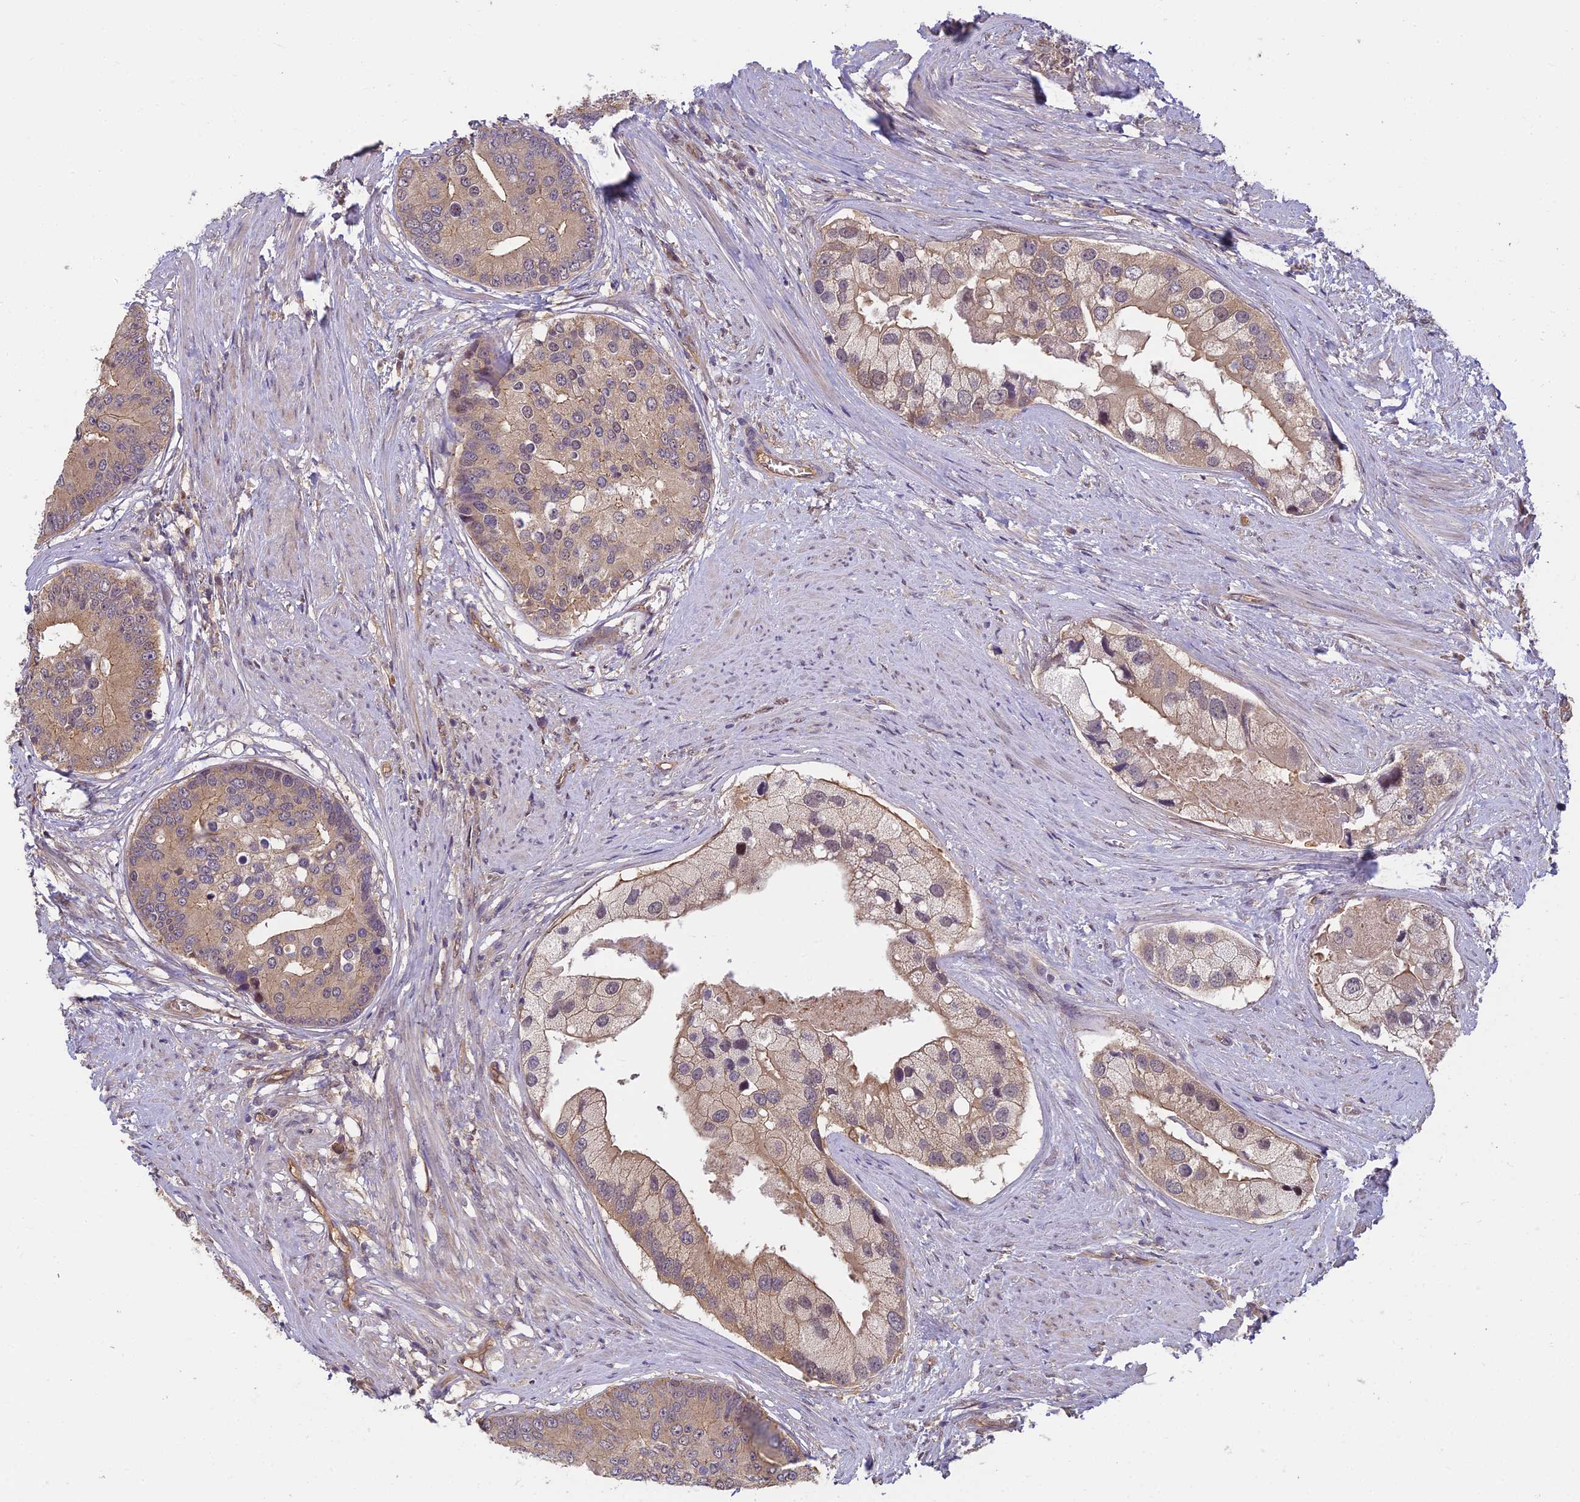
{"staining": {"intensity": "weak", "quantity": "25%-75%", "location": "cytoplasmic/membranous"}, "tissue": "prostate cancer", "cell_type": "Tumor cells", "image_type": "cancer", "snomed": [{"axis": "morphology", "description": "Adenocarcinoma, High grade"}, {"axis": "topography", "description": "Prostate"}], "caption": "Immunohistochemistry (IHC) staining of prostate high-grade adenocarcinoma, which demonstrates low levels of weak cytoplasmic/membranous staining in about 25%-75% of tumor cells indicating weak cytoplasmic/membranous protein staining. The staining was performed using DAB (brown) for protein detection and nuclei were counterstained in hematoxylin (blue).", "gene": "PIKFYVE", "patient": {"sex": "male", "age": 62}}